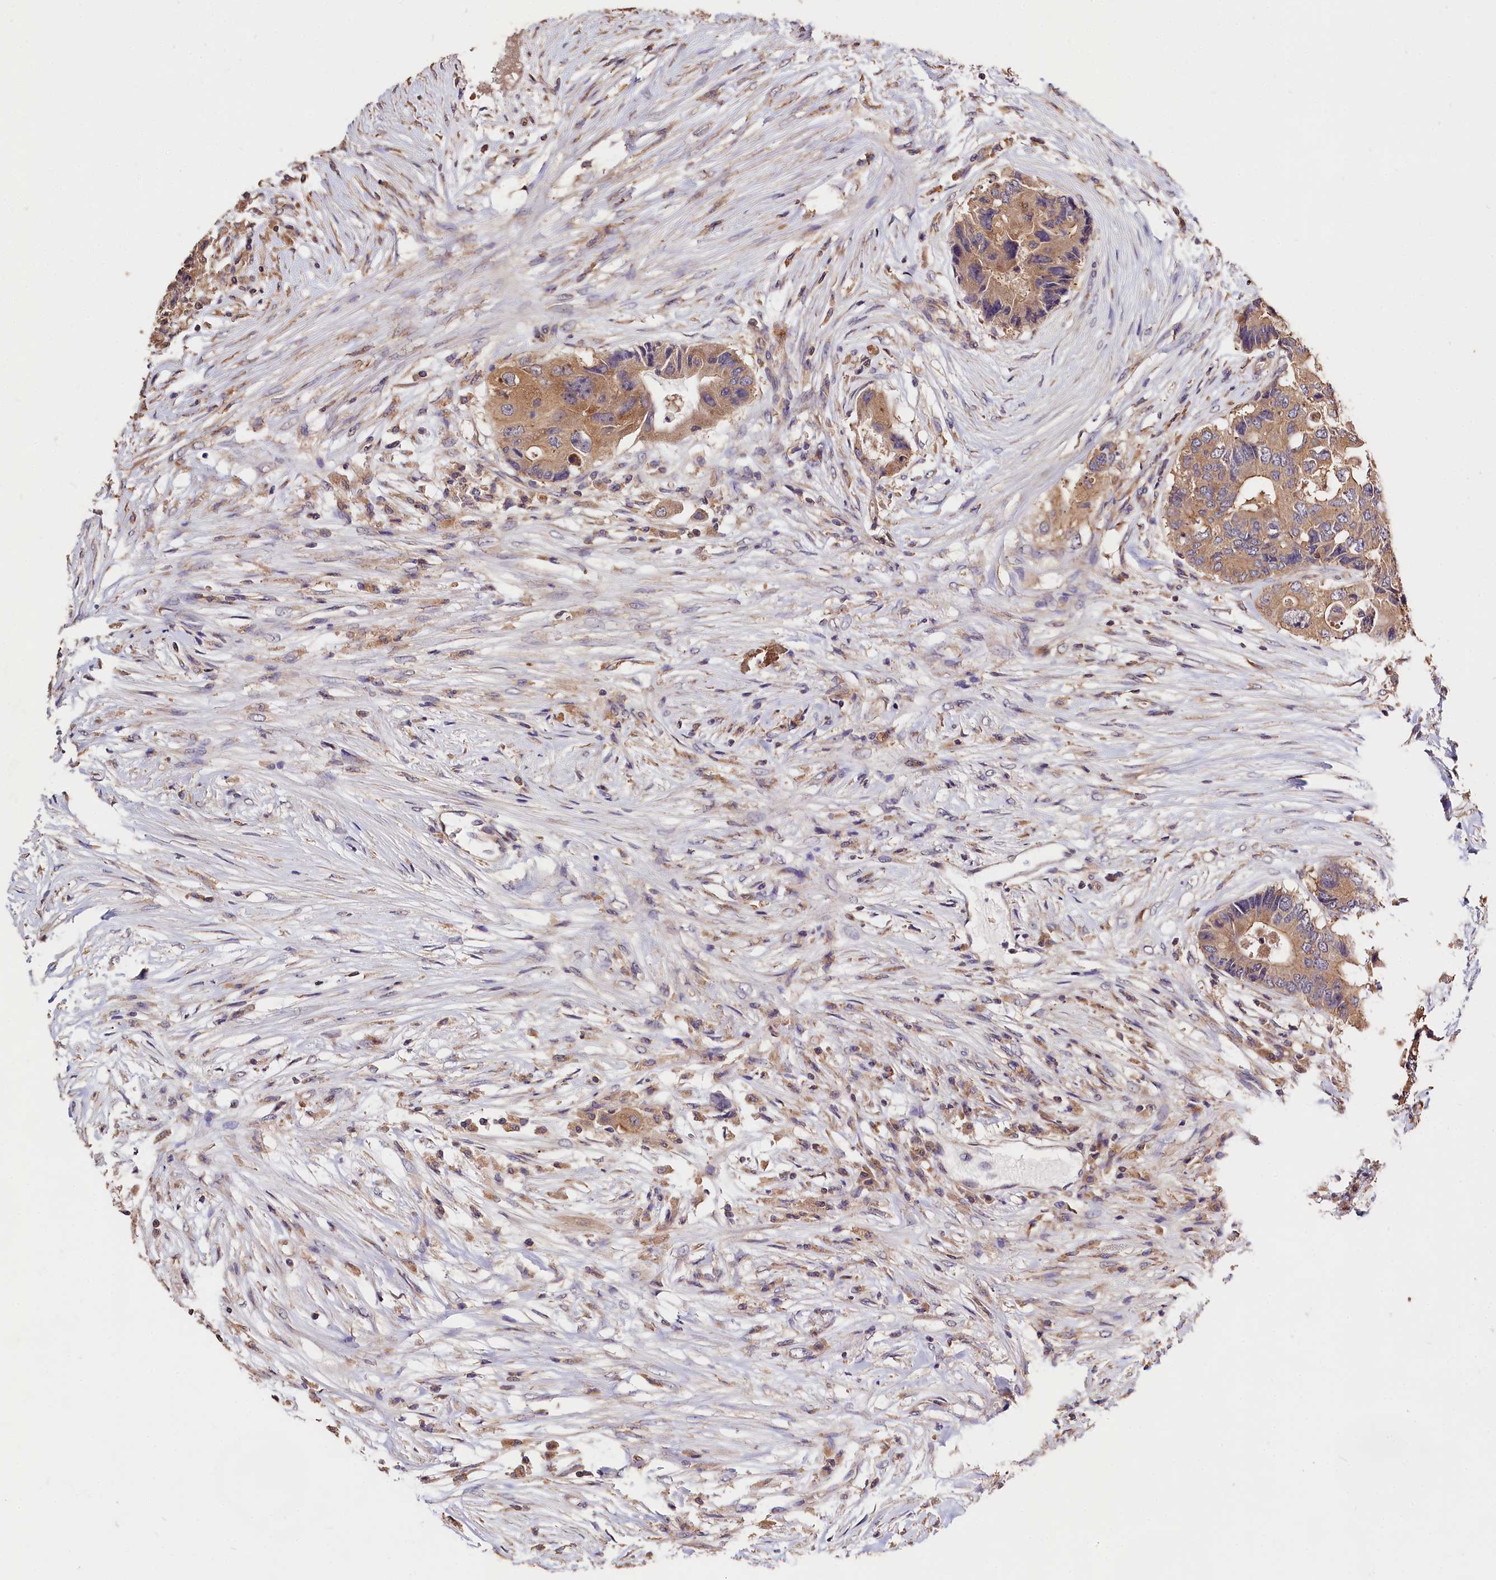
{"staining": {"intensity": "moderate", "quantity": ">75%", "location": "cytoplasmic/membranous"}, "tissue": "colorectal cancer", "cell_type": "Tumor cells", "image_type": "cancer", "snomed": [{"axis": "morphology", "description": "Adenocarcinoma, NOS"}, {"axis": "topography", "description": "Colon"}], "caption": "The photomicrograph exhibits a brown stain indicating the presence of a protein in the cytoplasmic/membranous of tumor cells in colorectal cancer.", "gene": "OAS3", "patient": {"sex": "male", "age": 71}}